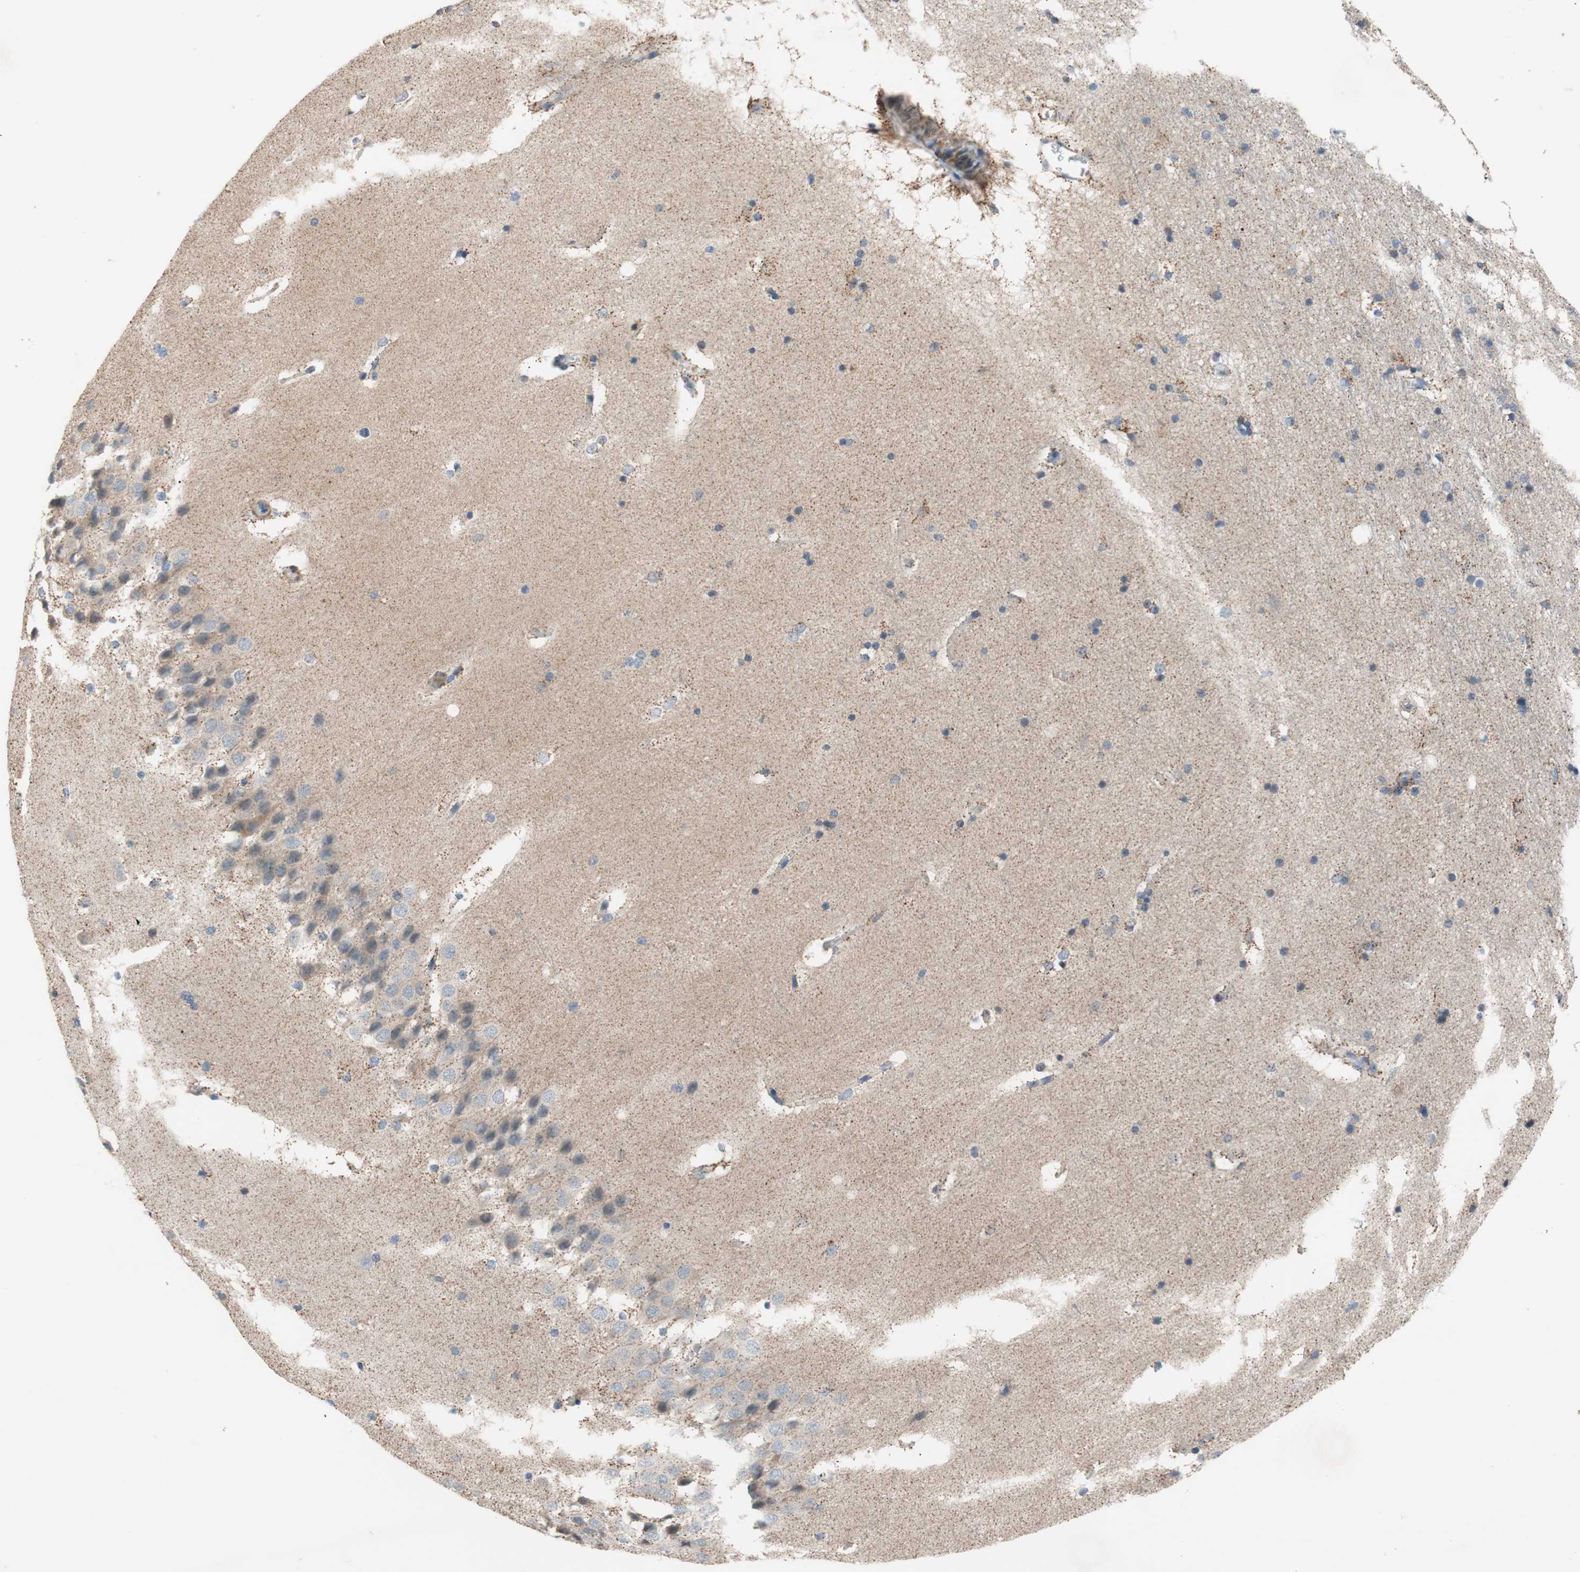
{"staining": {"intensity": "negative", "quantity": "none", "location": "none"}, "tissue": "hippocampus", "cell_type": "Glial cells", "image_type": "normal", "snomed": [{"axis": "morphology", "description": "Normal tissue, NOS"}, {"axis": "topography", "description": "Hippocampus"}], "caption": "Glial cells are negative for protein expression in unremarkable human hippocampus.", "gene": "TACR3", "patient": {"sex": "female", "age": 19}}